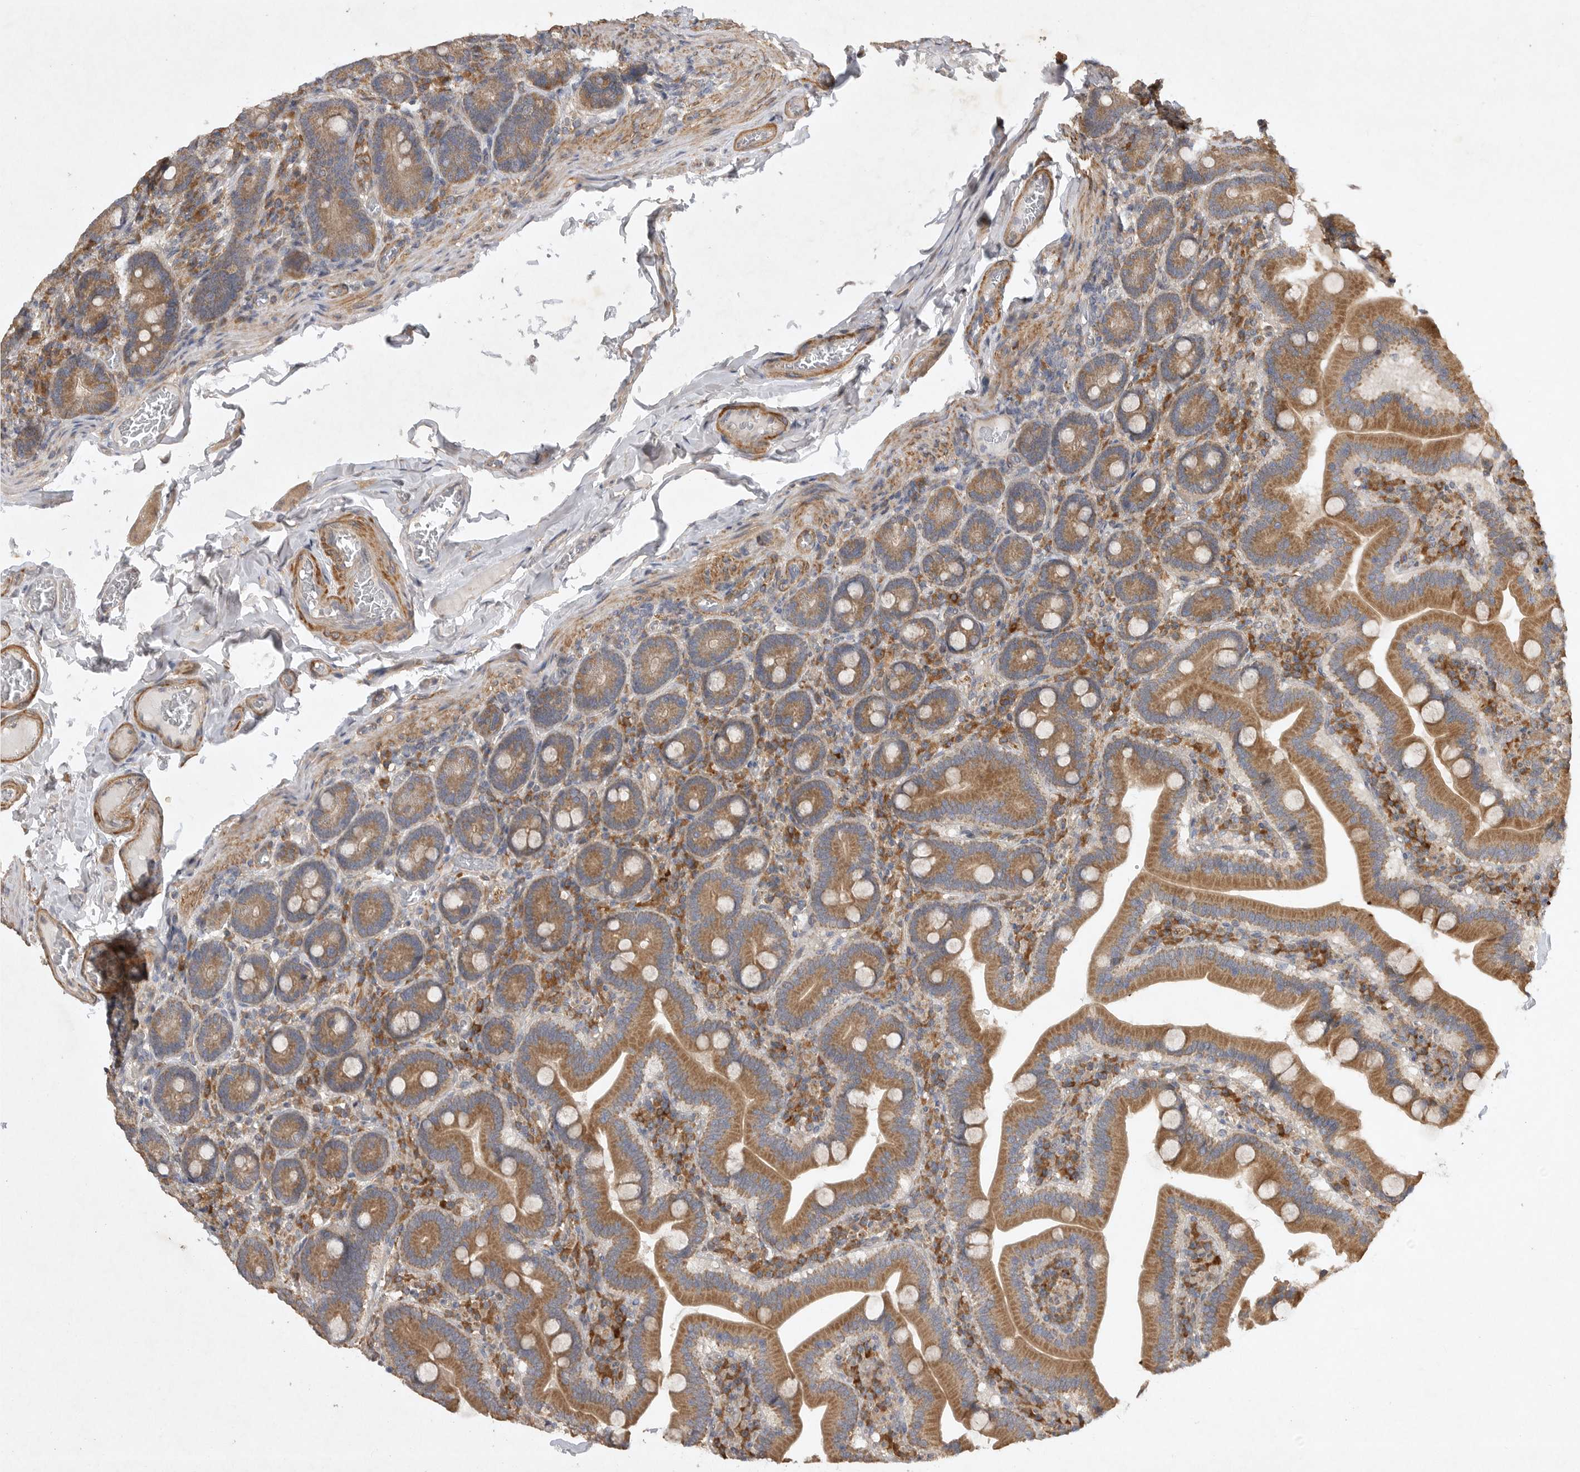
{"staining": {"intensity": "moderate", "quantity": ">75%", "location": "cytoplasmic/membranous"}, "tissue": "duodenum", "cell_type": "Glandular cells", "image_type": "normal", "snomed": [{"axis": "morphology", "description": "Normal tissue, NOS"}, {"axis": "topography", "description": "Duodenum"}], "caption": "This is an image of IHC staining of normal duodenum, which shows moderate positivity in the cytoplasmic/membranous of glandular cells.", "gene": "EDEM3", "patient": {"sex": "female", "age": 62}}